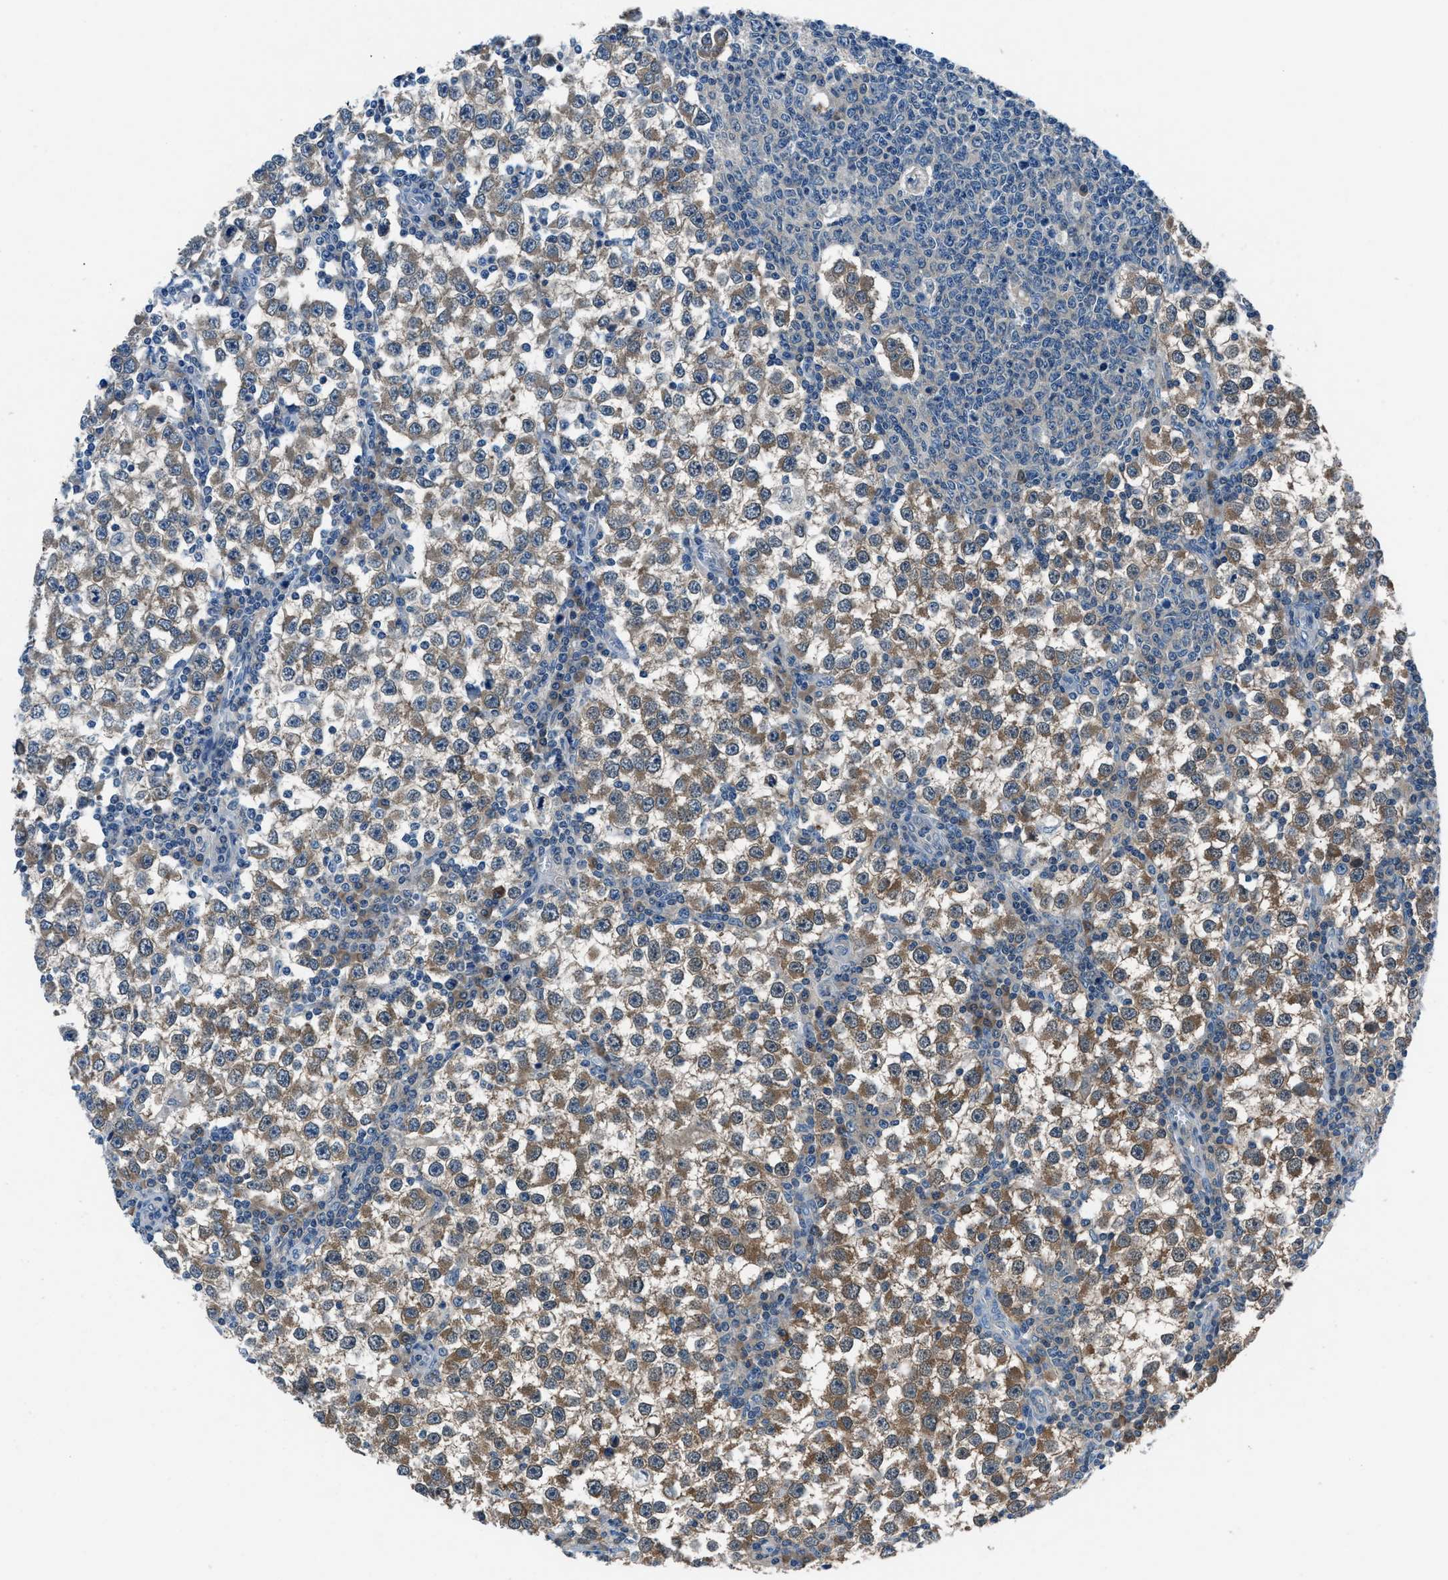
{"staining": {"intensity": "moderate", "quantity": ">75%", "location": "cytoplasmic/membranous"}, "tissue": "testis cancer", "cell_type": "Tumor cells", "image_type": "cancer", "snomed": [{"axis": "morphology", "description": "Seminoma, NOS"}, {"axis": "topography", "description": "Testis"}], "caption": "This photomicrograph exhibits immunohistochemistry staining of human testis cancer (seminoma), with medium moderate cytoplasmic/membranous positivity in approximately >75% of tumor cells.", "gene": "ACP1", "patient": {"sex": "male", "age": 65}}